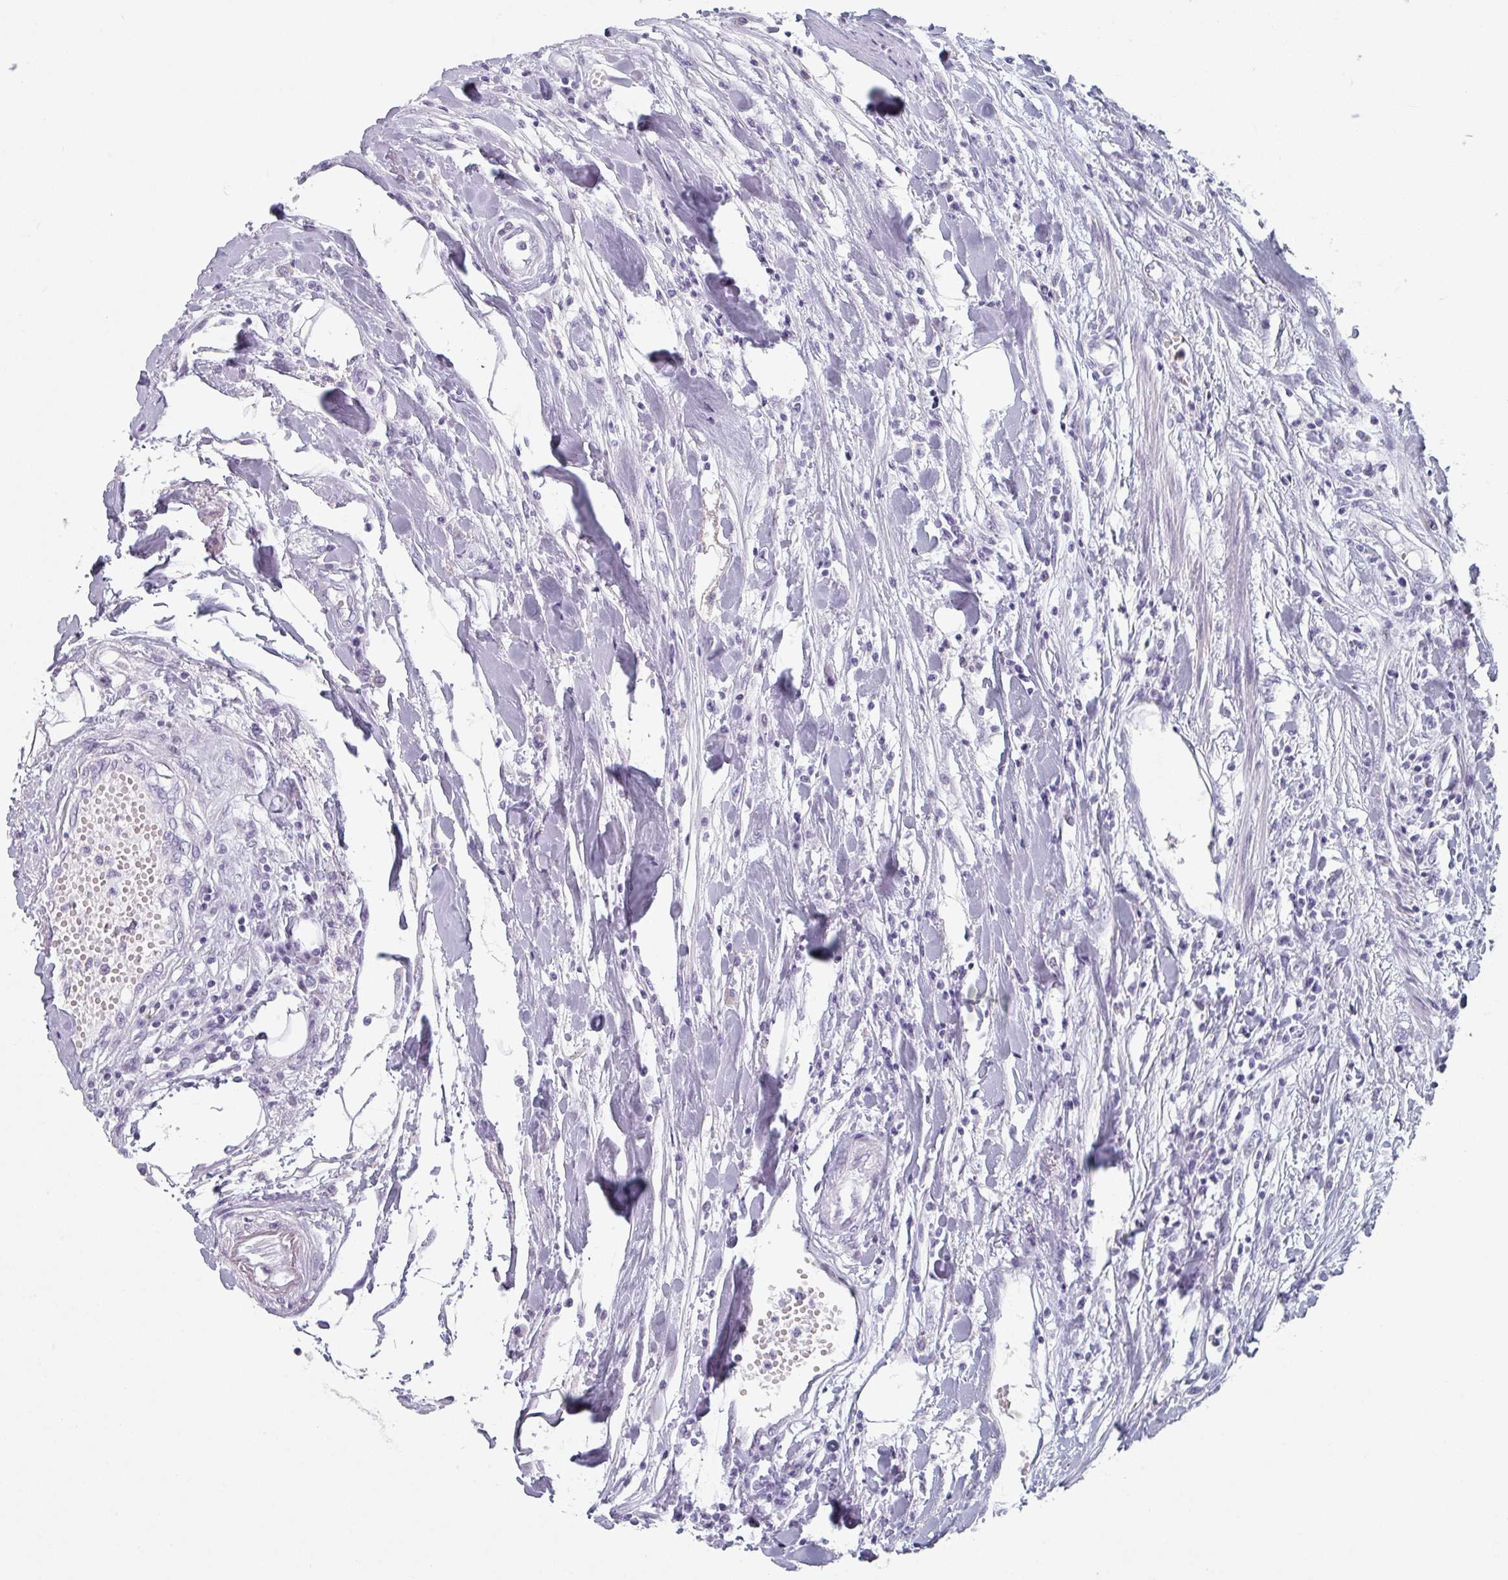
{"staining": {"intensity": "negative", "quantity": "none", "location": "none"}, "tissue": "colorectal cancer", "cell_type": "Tumor cells", "image_type": "cancer", "snomed": [{"axis": "morphology", "description": "Adenocarcinoma, NOS"}, {"axis": "topography", "description": "Colon"}], "caption": "Immunohistochemical staining of human colorectal cancer (adenocarcinoma) demonstrates no significant positivity in tumor cells.", "gene": "SLC35G2", "patient": {"sex": "male", "age": 77}}